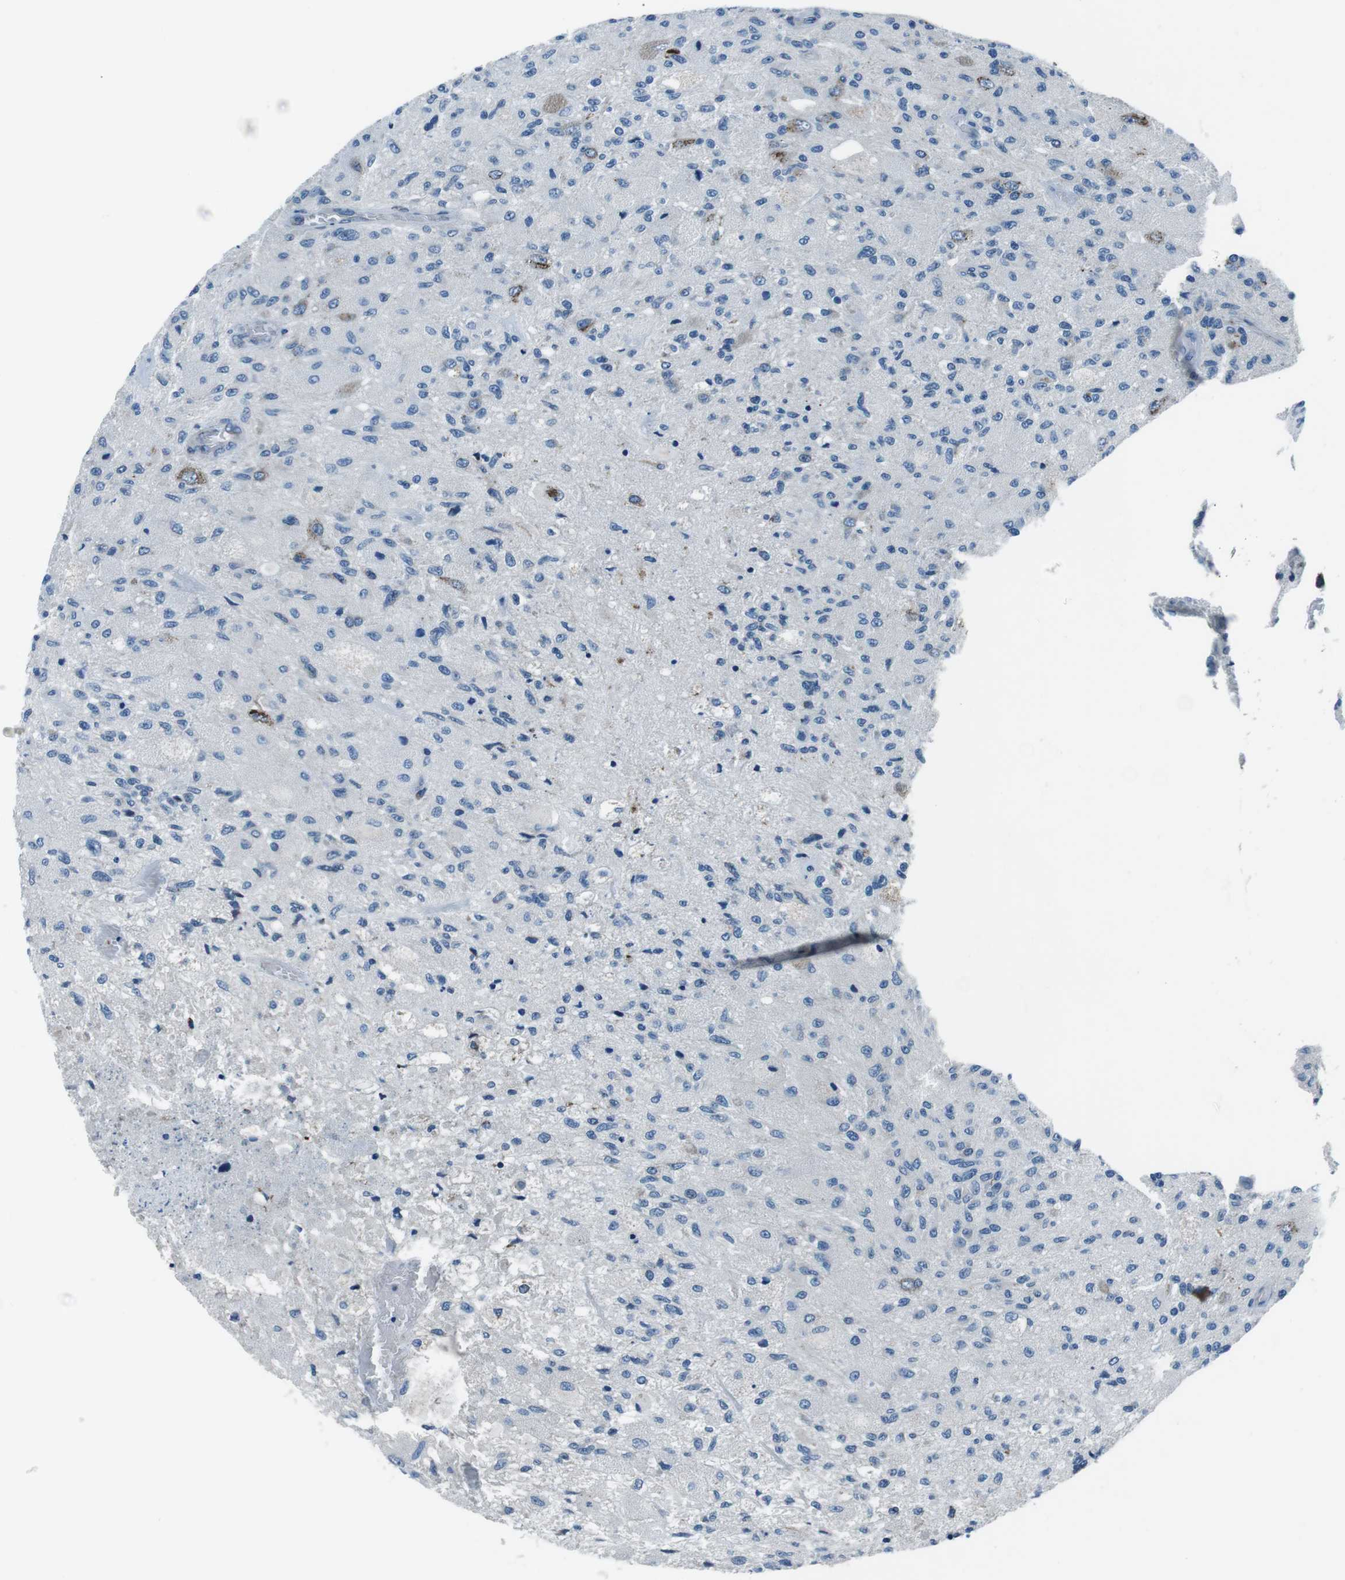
{"staining": {"intensity": "negative", "quantity": "none", "location": "none"}, "tissue": "glioma", "cell_type": "Tumor cells", "image_type": "cancer", "snomed": [{"axis": "morphology", "description": "Normal tissue, NOS"}, {"axis": "morphology", "description": "Glioma, malignant, High grade"}, {"axis": "topography", "description": "Cerebral cortex"}], "caption": "IHC micrograph of high-grade glioma (malignant) stained for a protein (brown), which demonstrates no expression in tumor cells. (DAB (3,3'-diaminobenzidine) immunohistochemistry (IHC) with hematoxylin counter stain).", "gene": "NUCB2", "patient": {"sex": "male", "age": 77}}